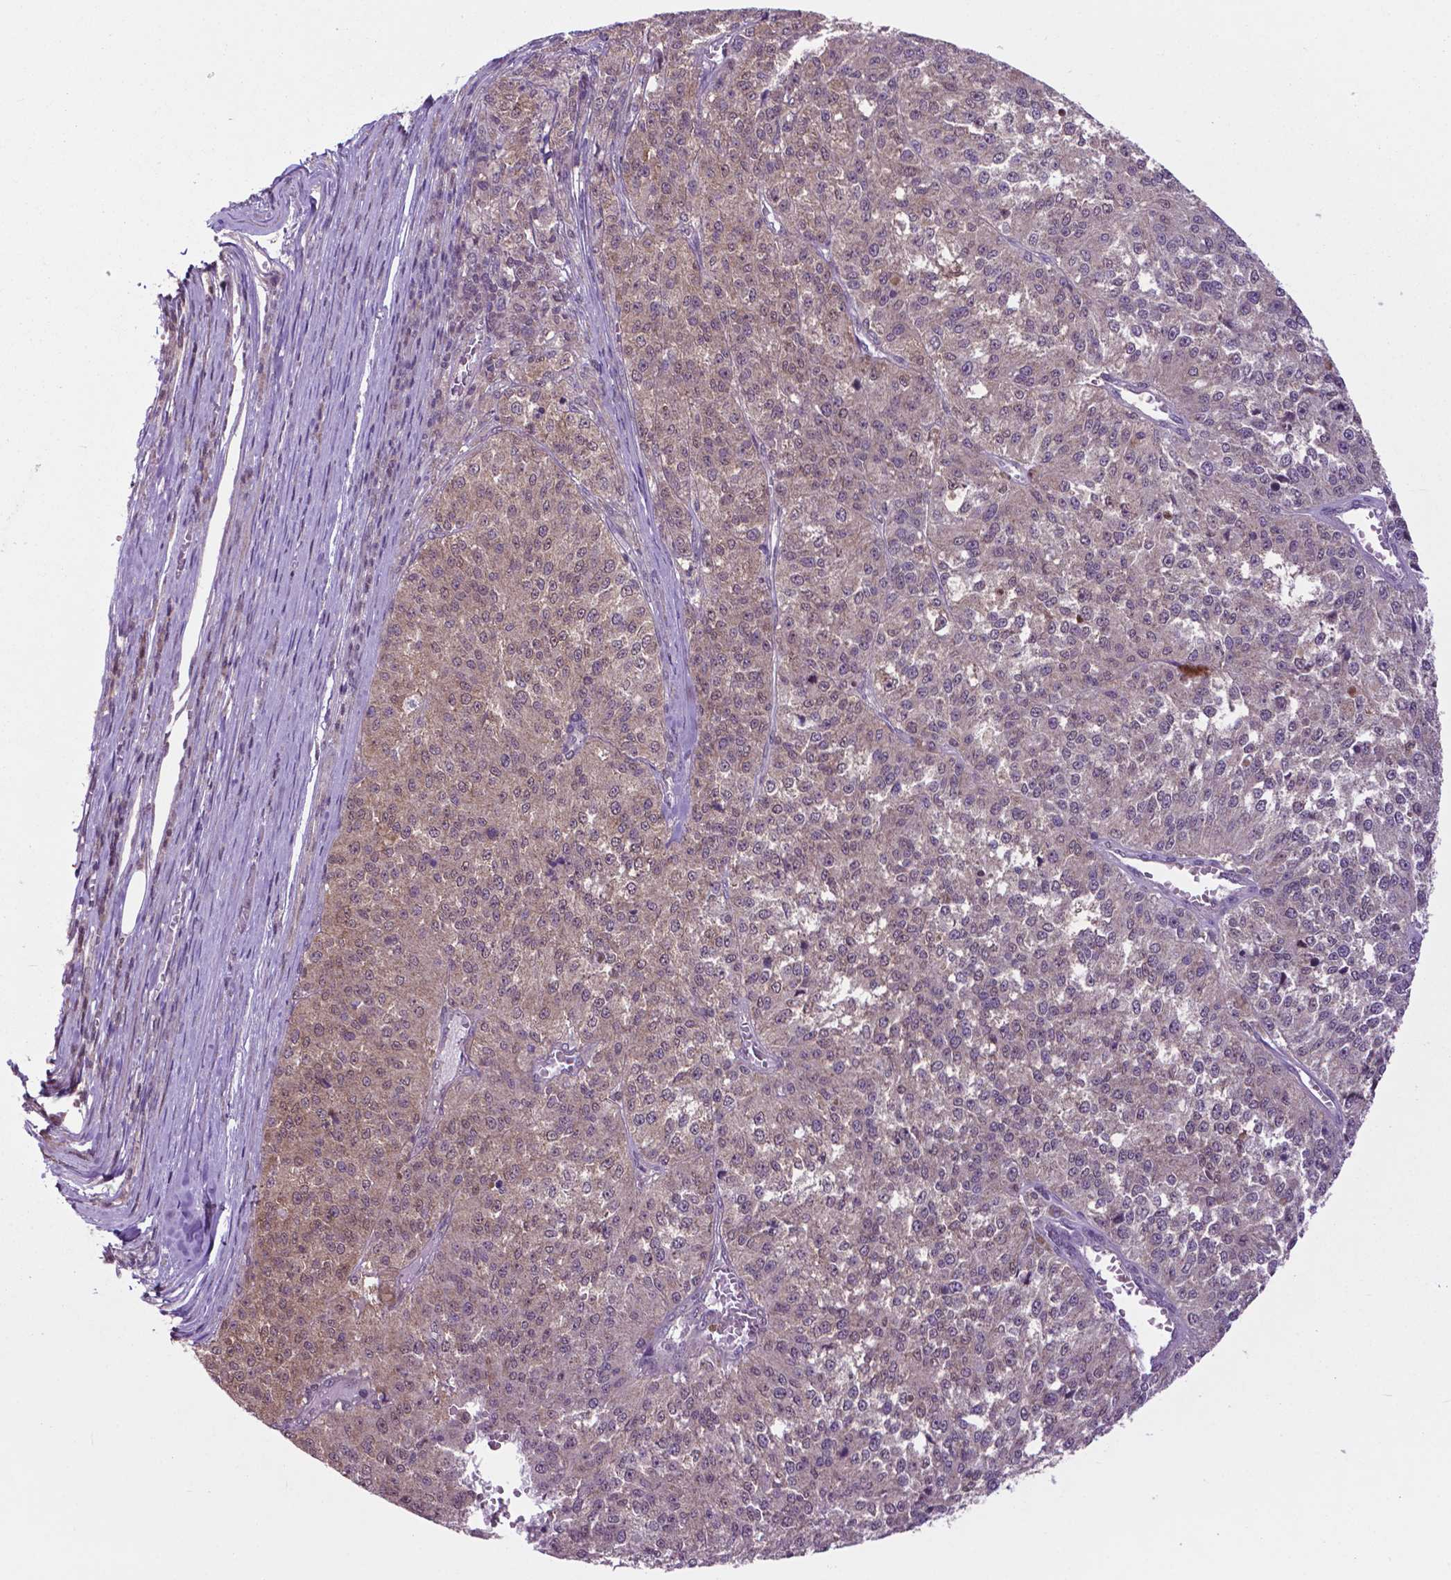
{"staining": {"intensity": "weak", "quantity": "<25%", "location": "cytoplasmic/membranous,nuclear"}, "tissue": "melanoma", "cell_type": "Tumor cells", "image_type": "cancer", "snomed": [{"axis": "morphology", "description": "Malignant melanoma, Metastatic site"}, {"axis": "topography", "description": "Lymph node"}], "caption": "Immunohistochemical staining of human malignant melanoma (metastatic site) shows no significant expression in tumor cells.", "gene": "OTUB1", "patient": {"sex": "female", "age": 64}}